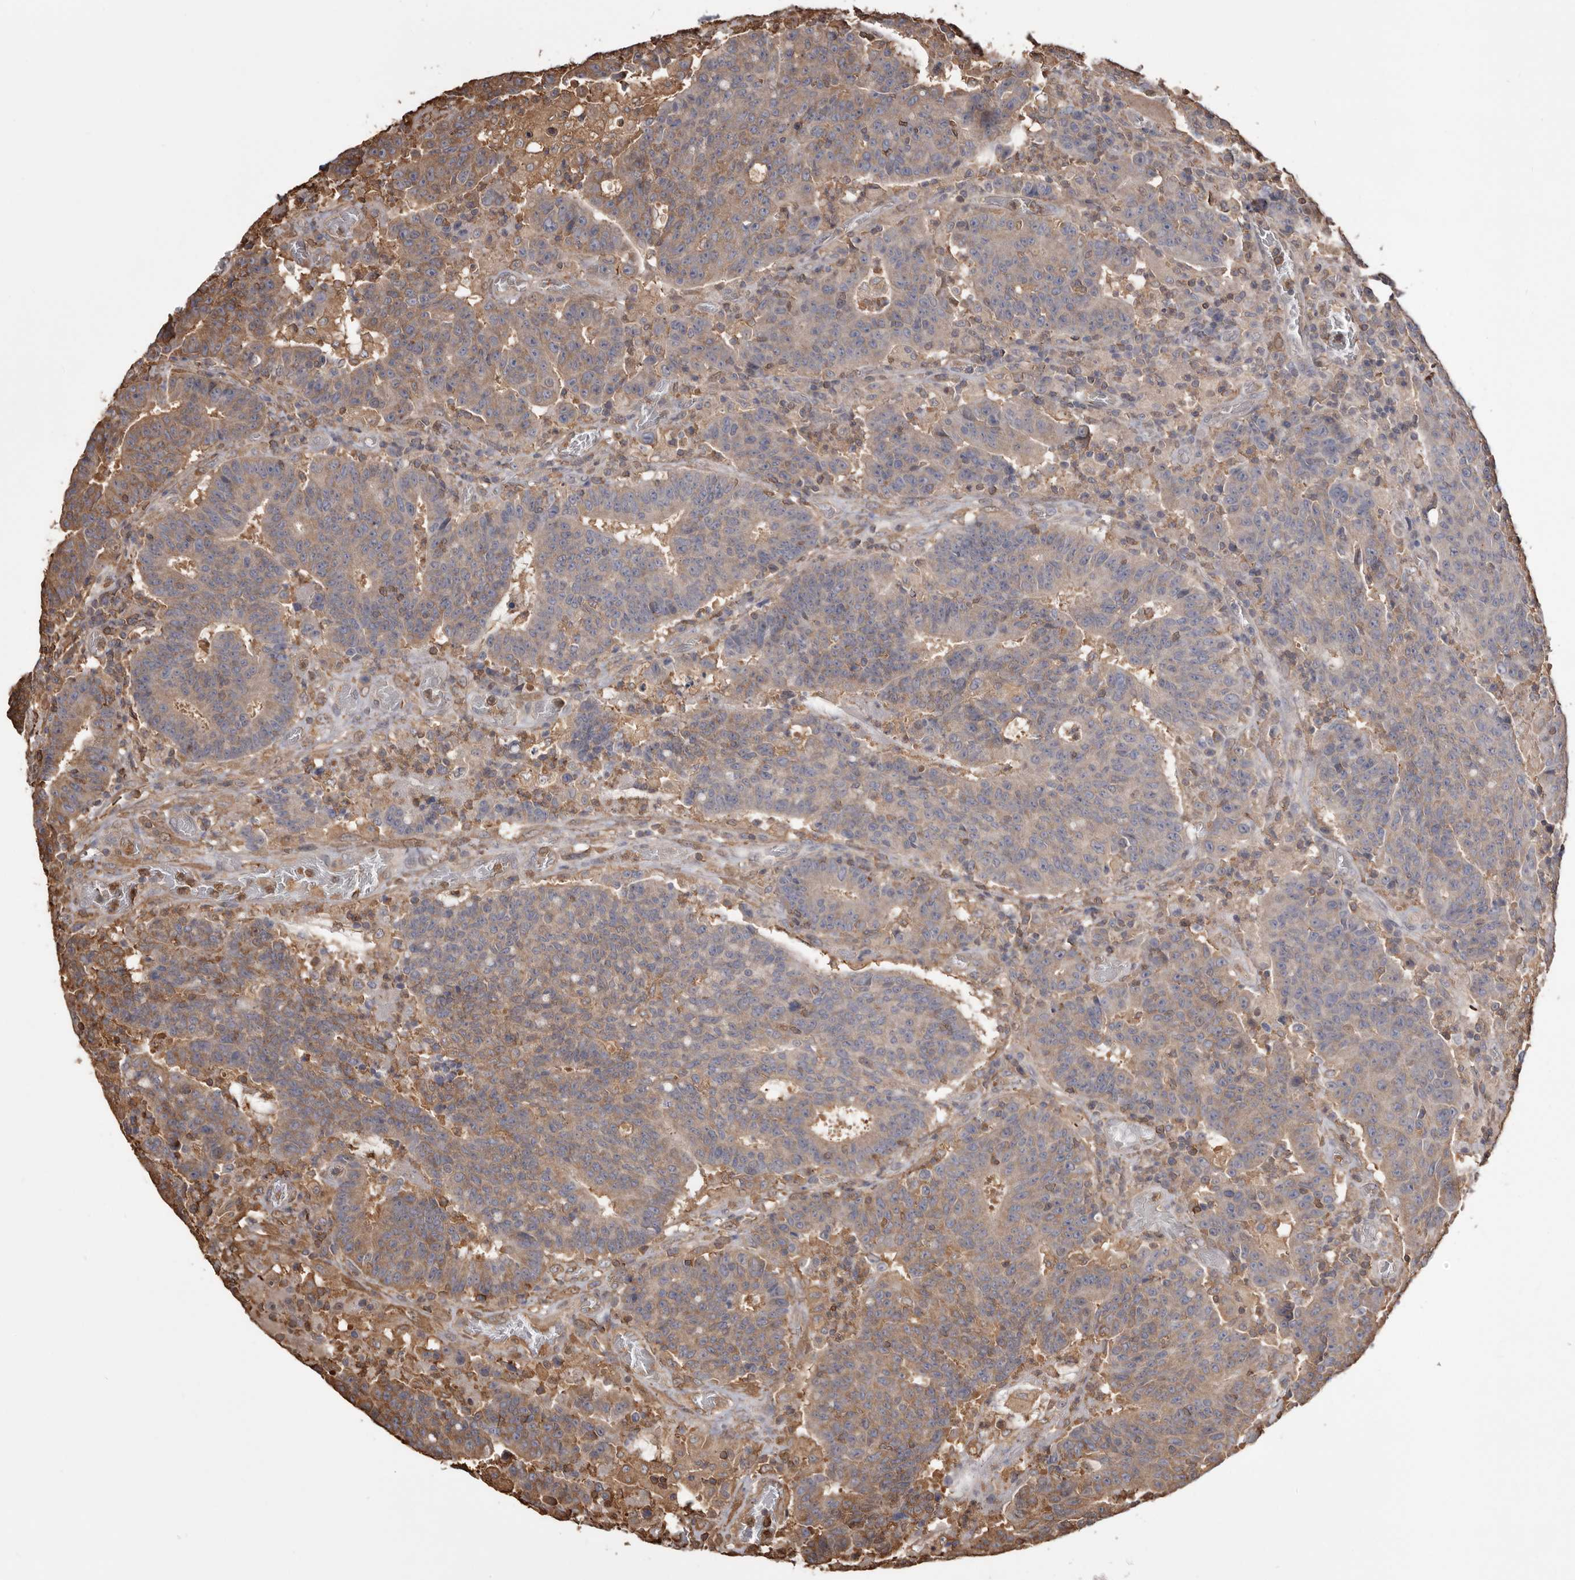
{"staining": {"intensity": "moderate", "quantity": "25%-75%", "location": "cytoplasmic/membranous"}, "tissue": "colorectal cancer", "cell_type": "Tumor cells", "image_type": "cancer", "snomed": [{"axis": "morphology", "description": "Adenocarcinoma, NOS"}, {"axis": "topography", "description": "Colon"}], "caption": "Human adenocarcinoma (colorectal) stained with a brown dye shows moderate cytoplasmic/membranous positive expression in approximately 25%-75% of tumor cells.", "gene": "PKM", "patient": {"sex": "female", "age": 75}}